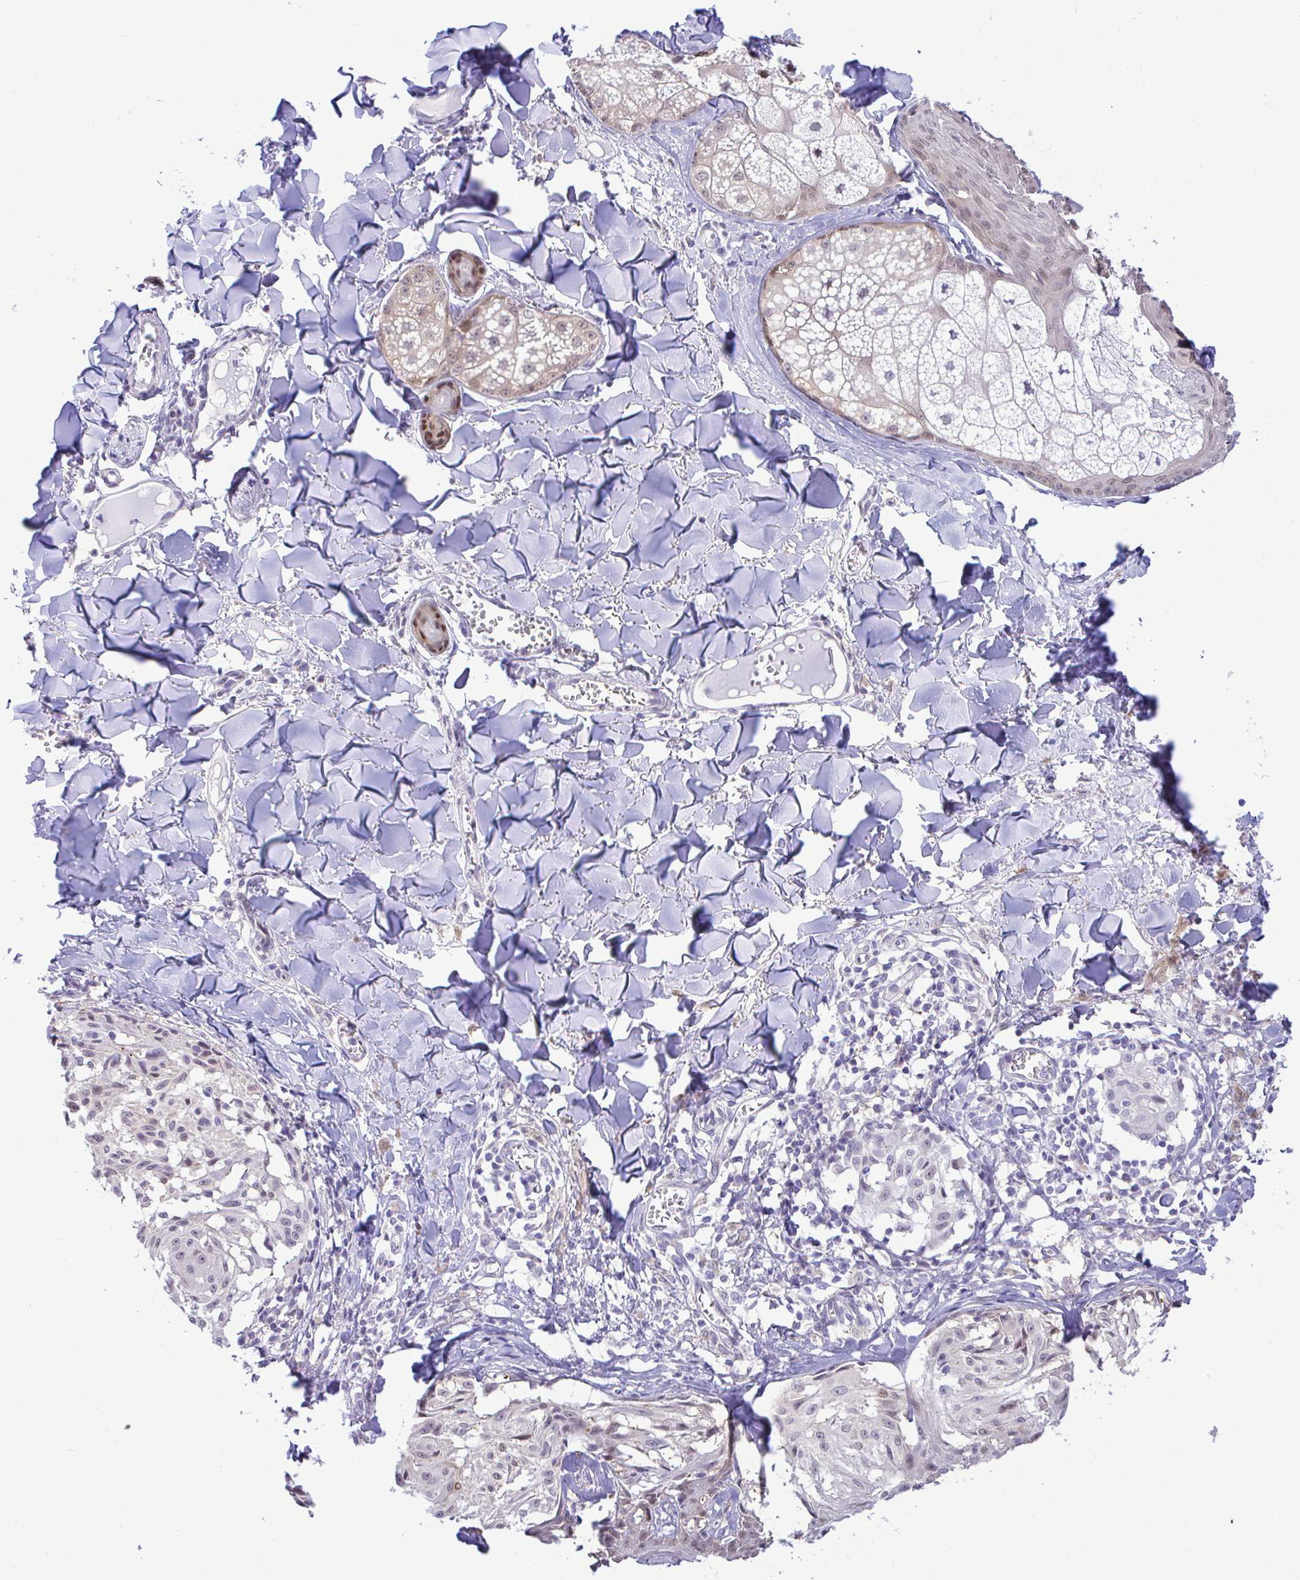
{"staining": {"intensity": "negative", "quantity": "none", "location": "none"}, "tissue": "melanoma", "cell_type": "Tumor cells", "image_type": "cancer", "snomed": [{"axis": "morphology", "description": "Malignant melanoma, NOS"}, {"axis": "topography", "description": "Skin"}], "caption": "Micrograph shows no significant protein expression in tumor cells of melanoma.", "gene": "ZNF485", "patient": {"sex": "female", "age": 43}}